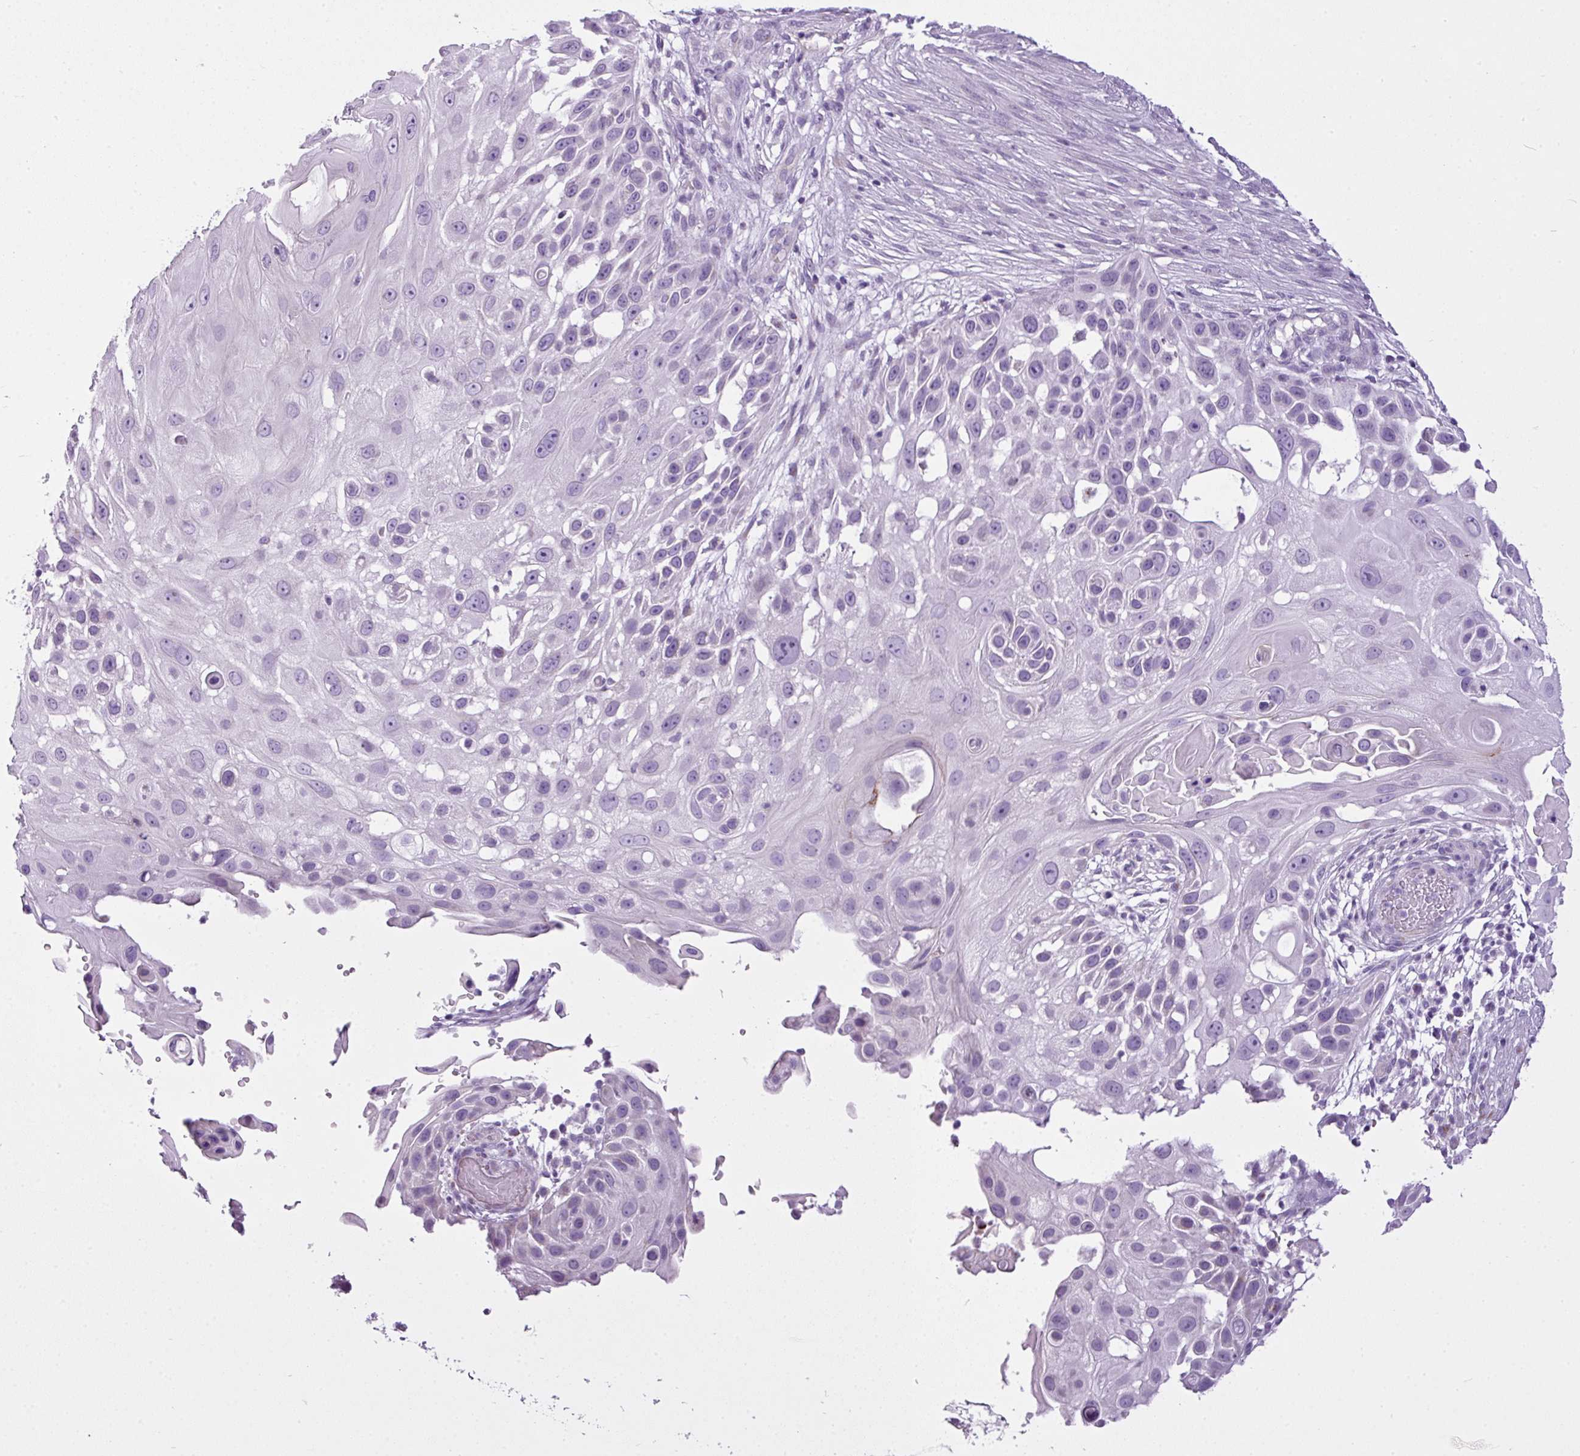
{"staining": {"intensity": "negative", "quantity": "none", "location": "none"}, "tissue": "skin cancer", "cell_type": "Tumor cells", "image_type": "cancer", "snomed": [{"axis": "morphology", "description": "Squamous cell carcinoma, NOS"}, {"axis": "topography", "description": "Skin"}], "caption": "High magnification brightfield microscopy of squamous cell carcinoma (skin) stained with DAB (brown) and counterstained with hematoxylin (blue): tumor cells show no significant positivity. (Stains: DAB (3,3'-diaminobenzidine) immunohistochemistry (IHC) with hematoxylin counter stain, Microscopy: brightfield microscopy at high magnification).", "gene": "FAM43A", "patient": {"sex": "female", "age": 44}}